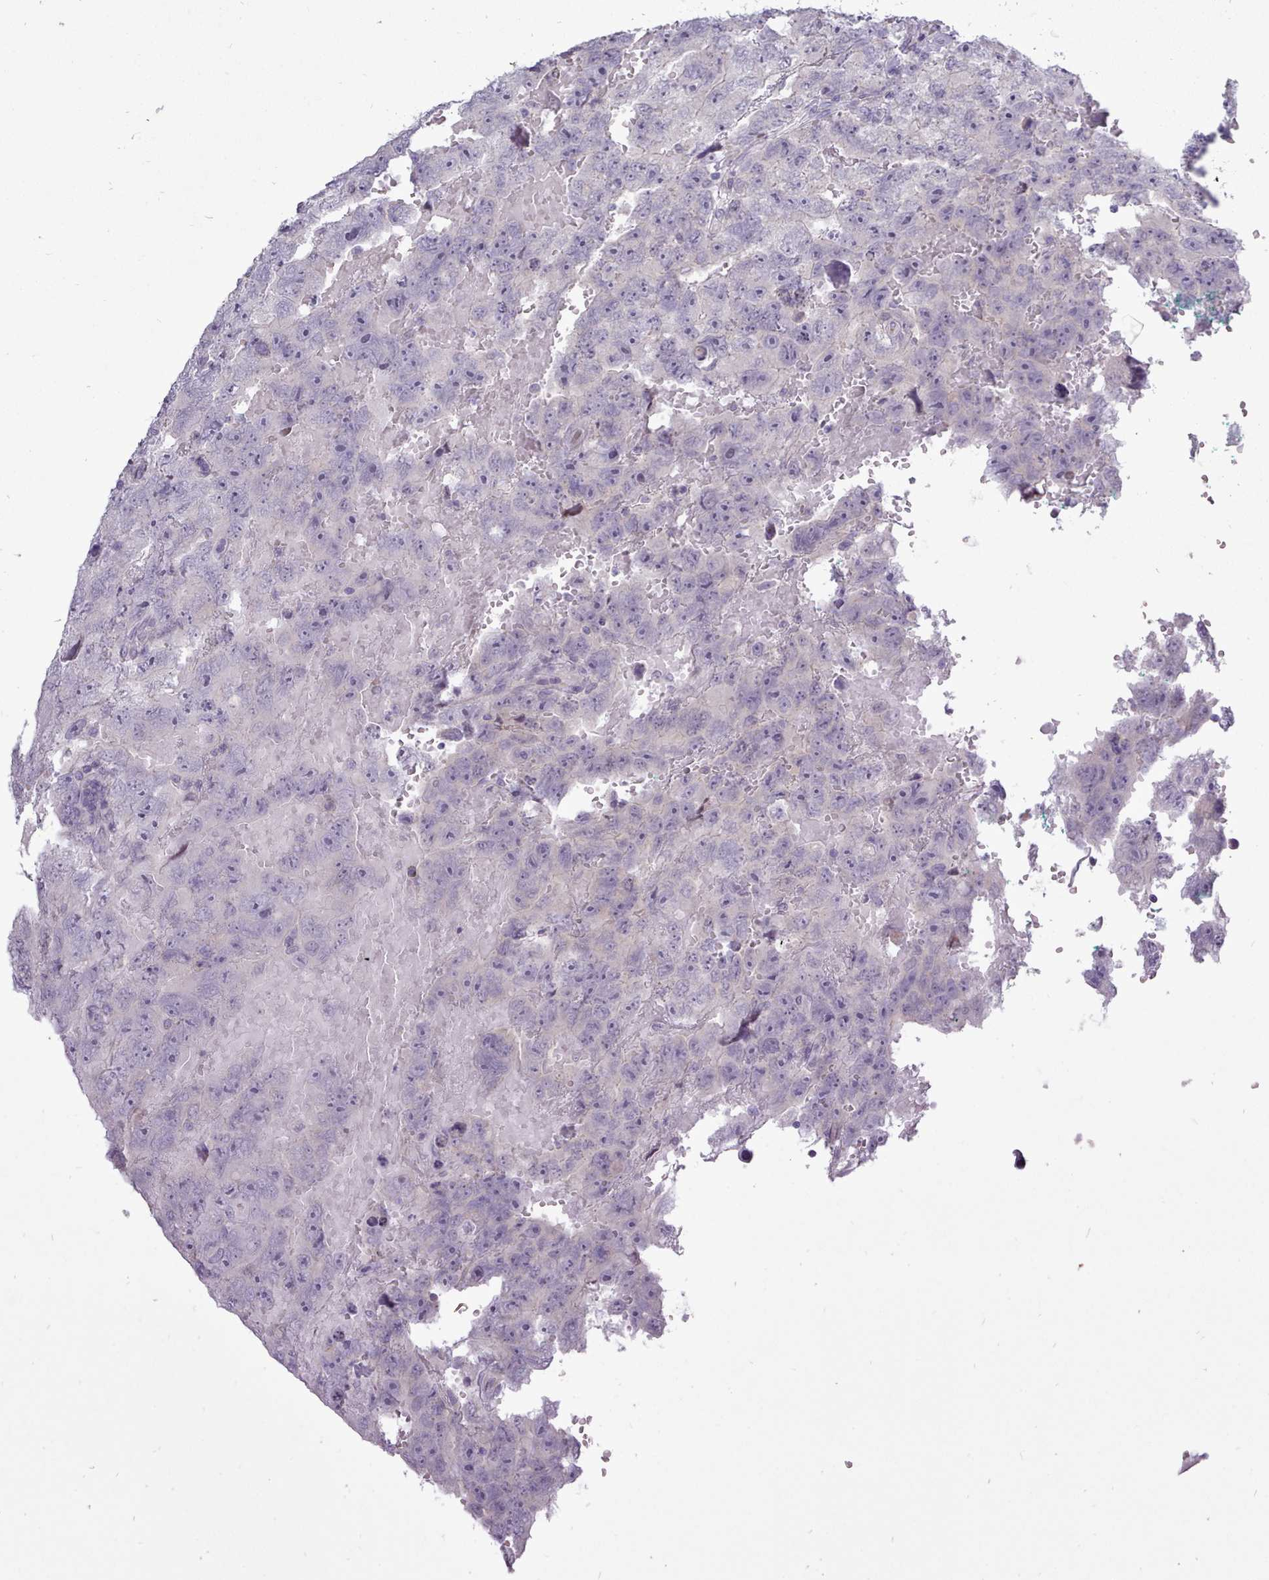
{"staining": {"intensity": "negative", "quantity": "none", "location": "none"}, "tissue": "testis cancer", "cell_type": "Tumor cells", "image_type": "cancer", "snomed": [{"axis": "morphology", "description": "Carcinoma, Embryonal, NOS"}, {"axis": "topography", "description": "Testis"}], "caption": "A high-resolution histopathology image shows IHC staining of embryonal carcinoma (testis), which shows no significant positivity in tumor cells.", "gene": "BDKRB2", "patient": {"sex": "male", "age": 45}}